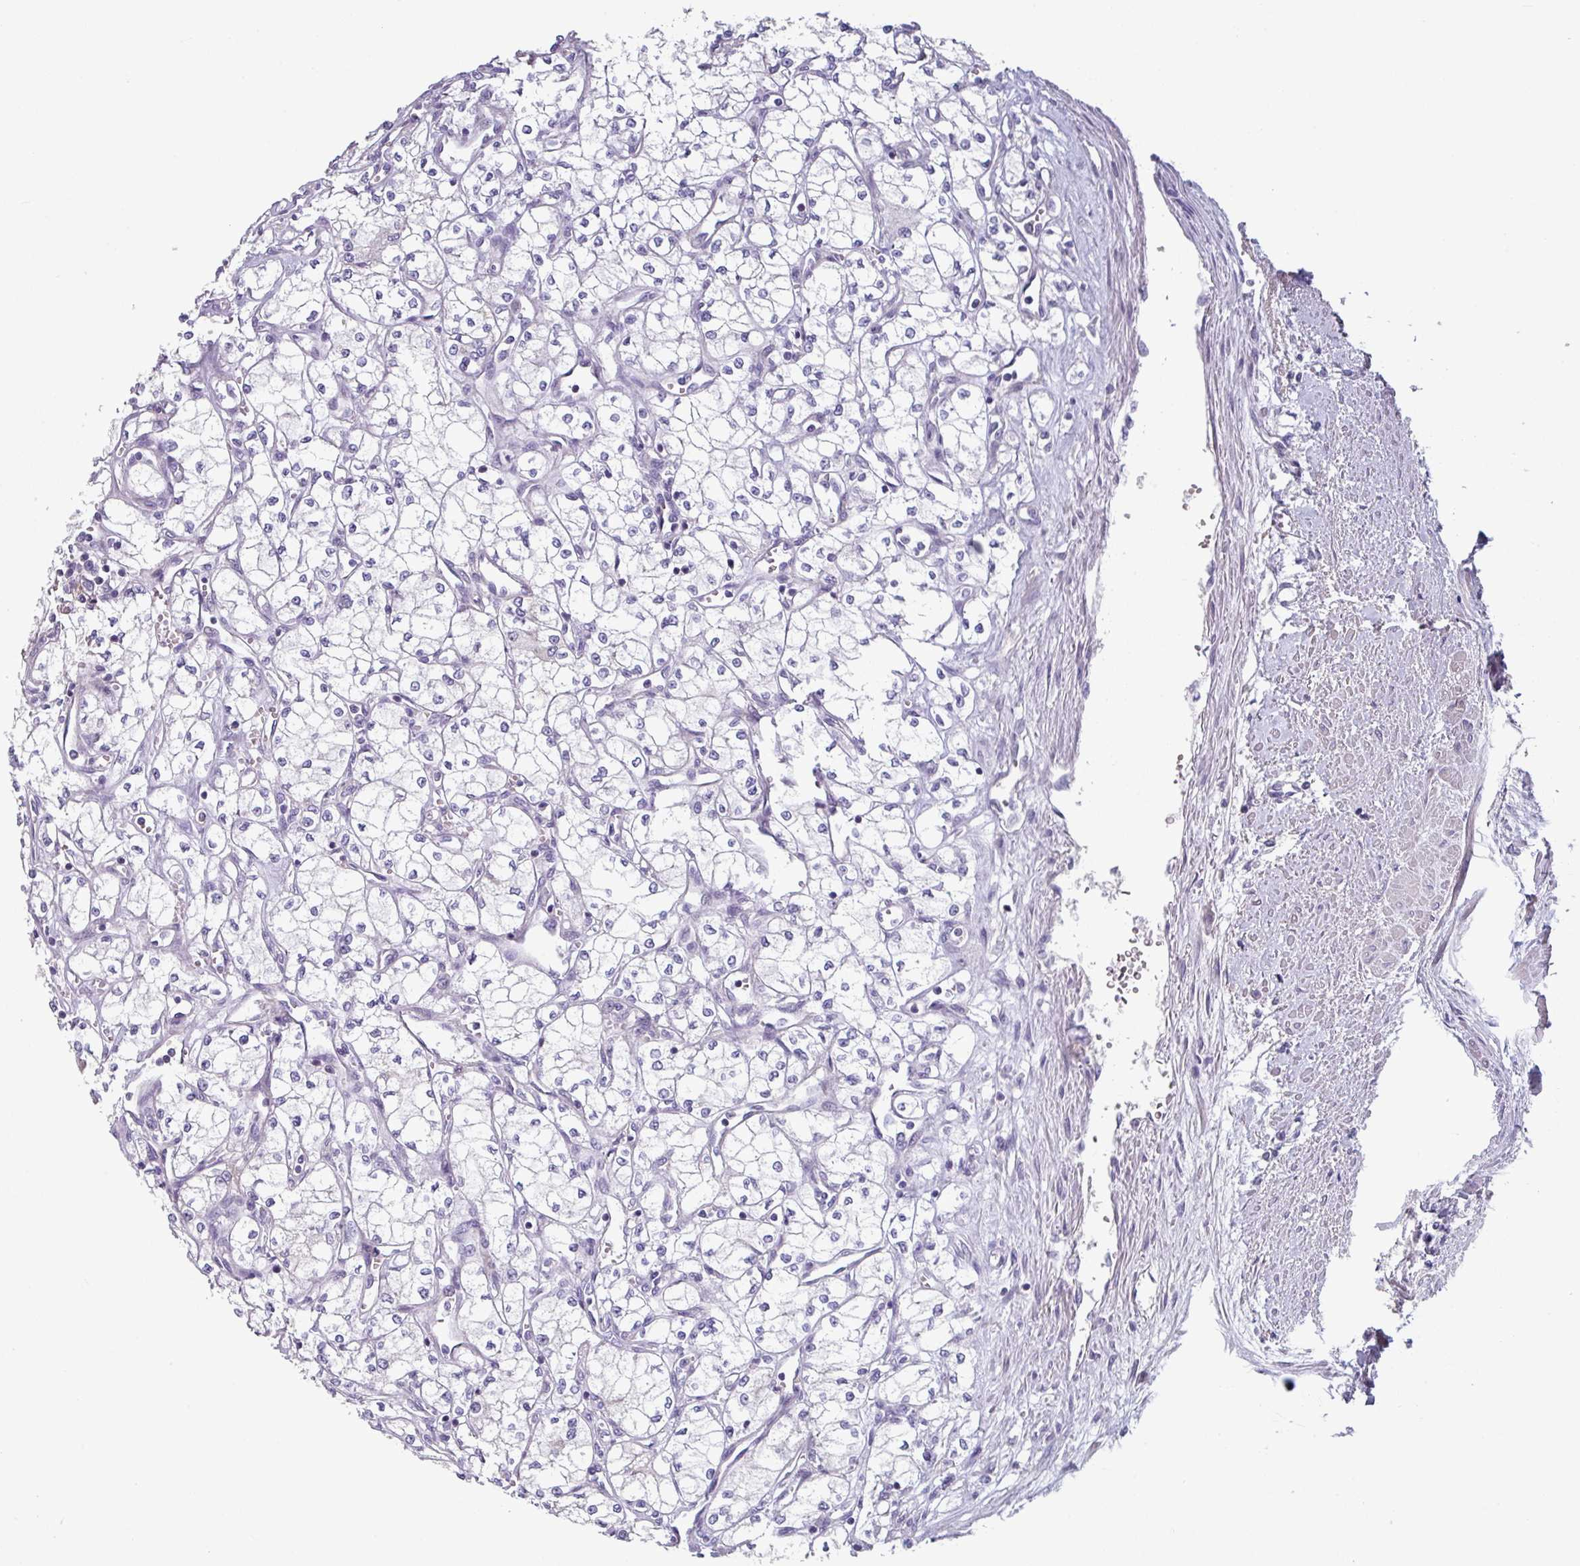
{"staining": {"intensity": "negative", "quantity": "none", "location": "none"}, "tissue": "renal cancer", "cell_type": "Tumor cells", "image_type": "cancer", "snomed": [{"axis": "morphology", "description": "Adenocarcinoma, NOS"}, {"axis": "topography", "description": "Kidney"}], "caption": "The image displays no significant staining in tumor cells of renal cancer (adenocarcinoma).", "gene": "TMEM132A", "patient": {"sex": "male", "age": 59}}